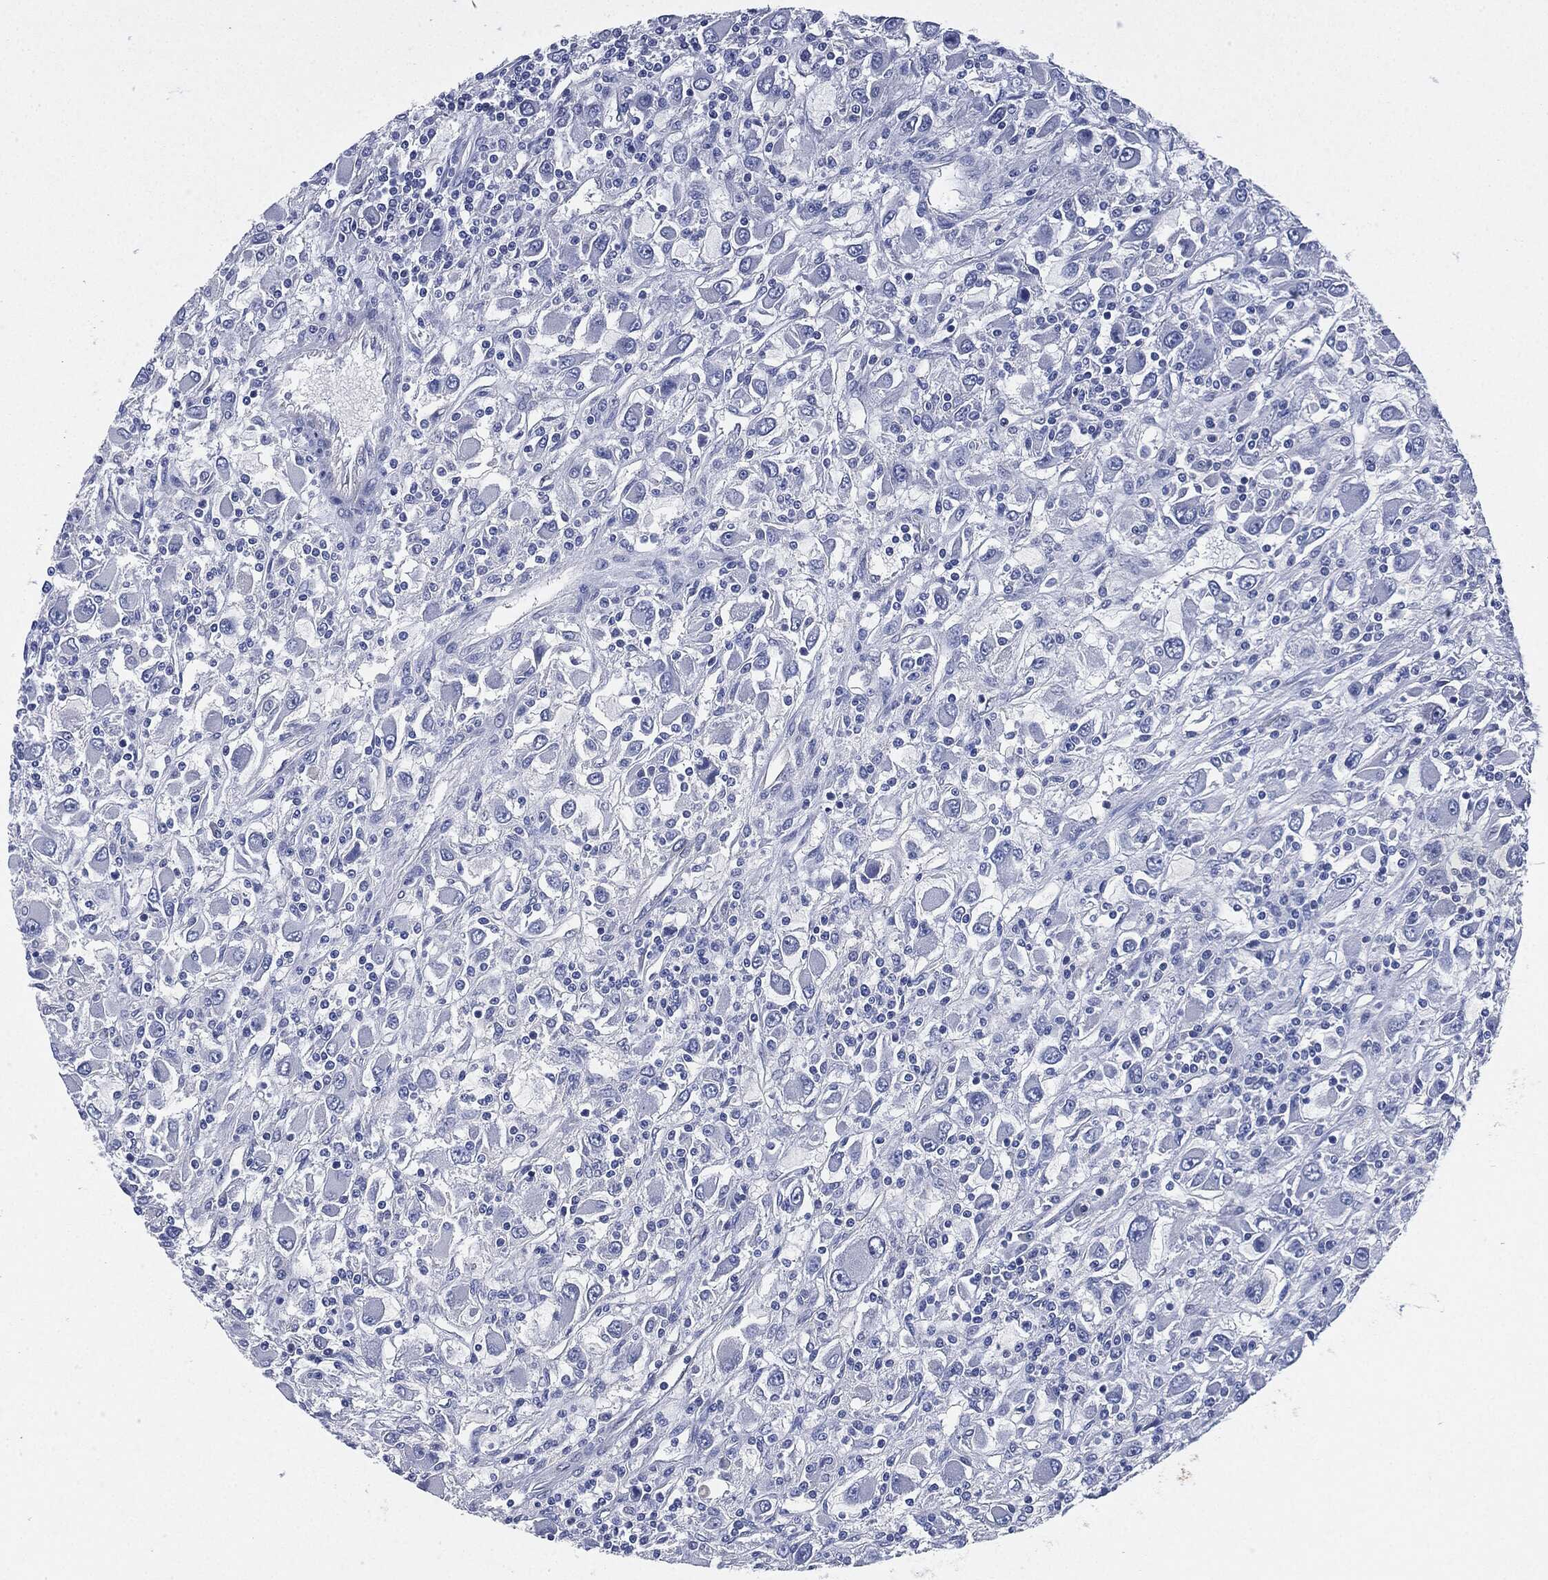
{"staining": {"intensity": "negative", "quantity": "none", "location": "none"}, "tissue": "renal cancer", "cell_type": "Tumor cells", "image_type": "cancer", "snomed": [{"axis": "morphology", "description": "Adenocarcinoma, NOS"}, {"axis": "topography", "description": "Kidney"}], "caption": "This is an IHC micrograph of renal adenocarcinoma. There is no expression in tumor cells.", "gene": "SHROOM2", "patient": {"sex": "female", "age": 67}}